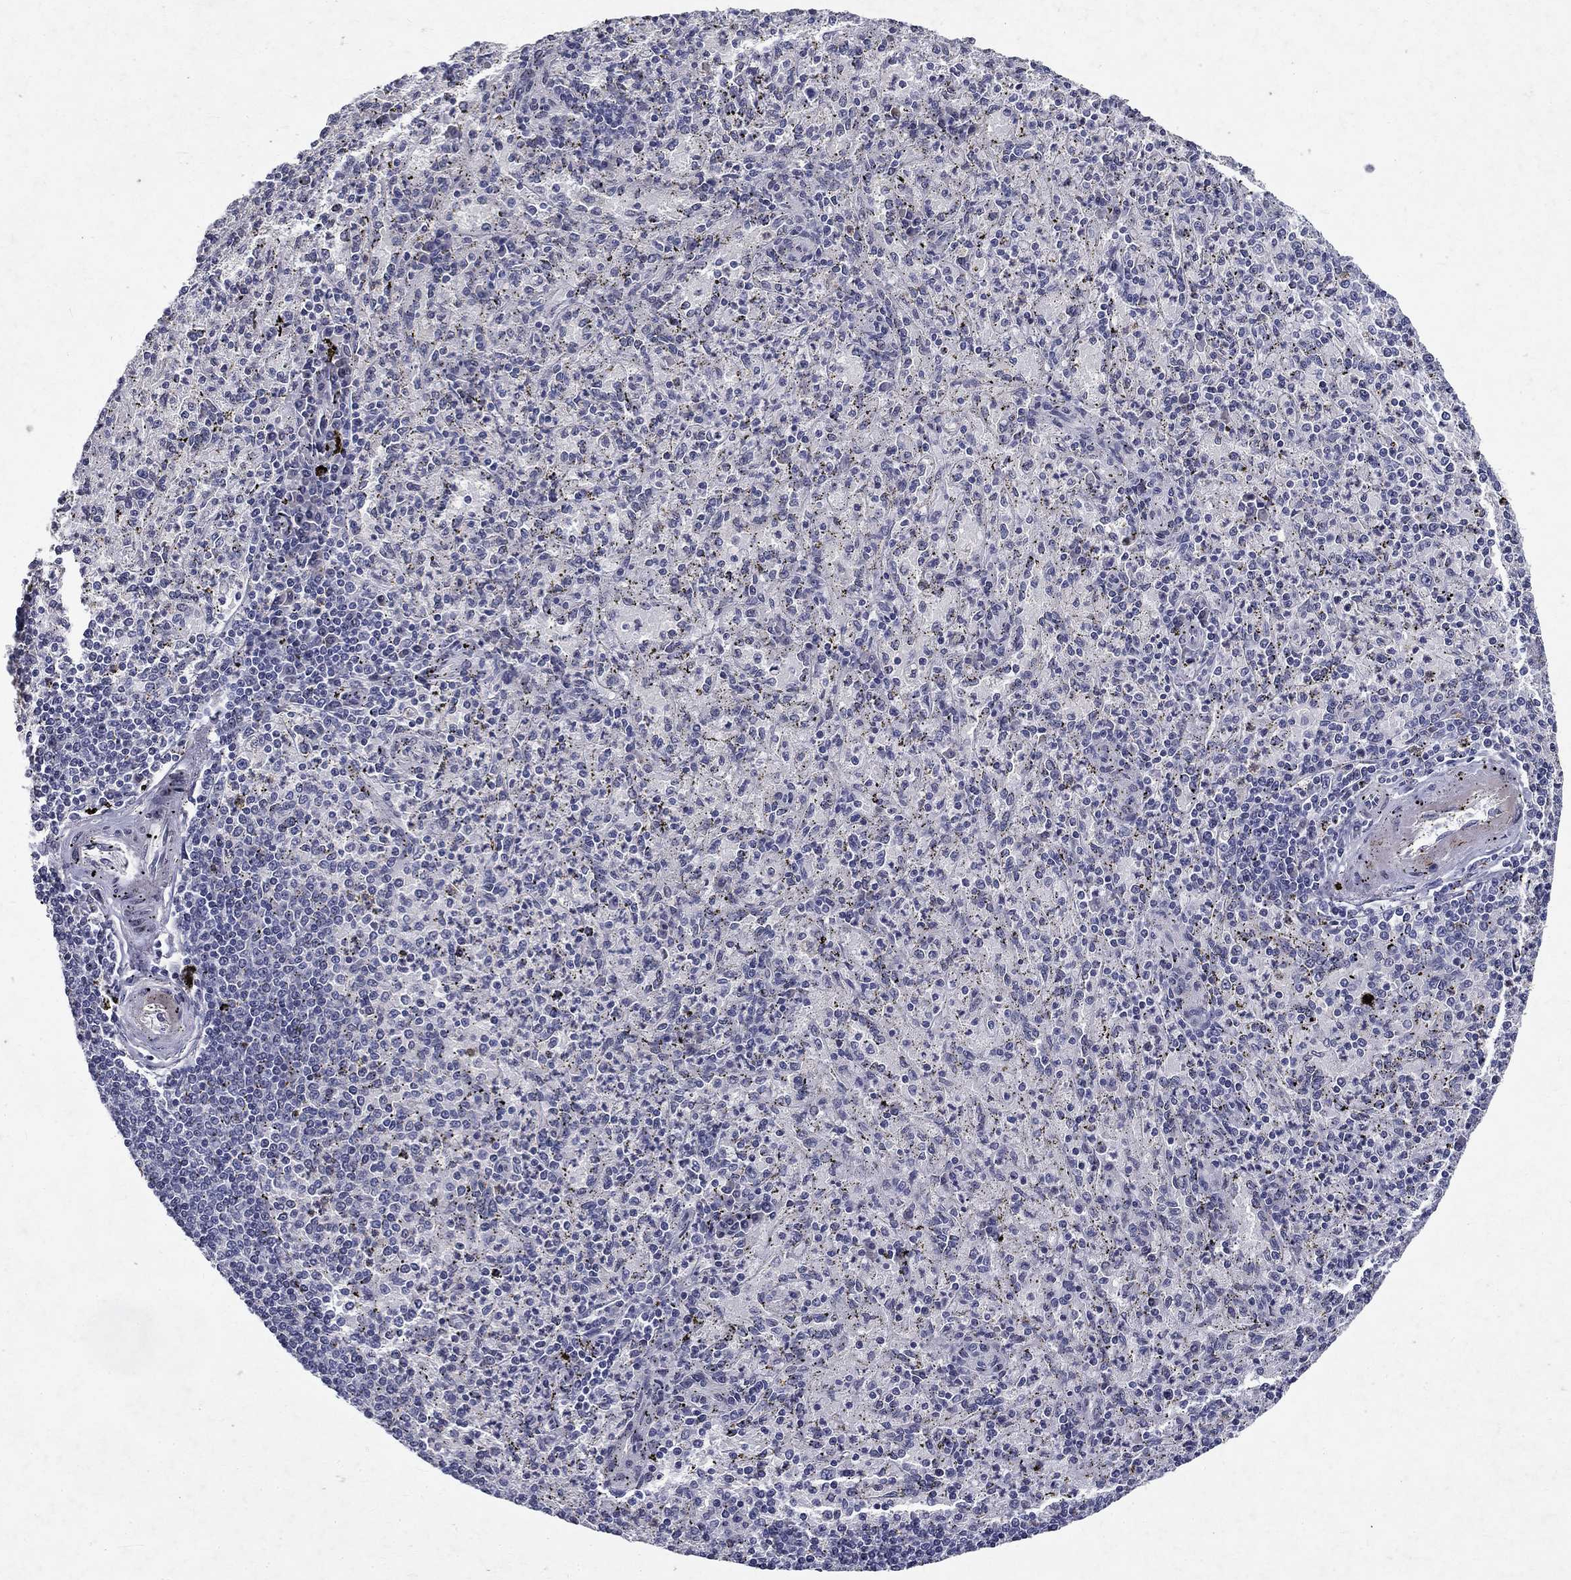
{"staining": {"intensity": "negative", "quantity": "none", "location": "none"}, "tissue": "spleen", "cell_type": "Cells in red pulp", "image_type": "normal", "snomed": [{"axis": "morphology", "description": "Normal tissue, NOS"}, {"axis": "topography", "description": "Spleen"}], "caption": "Protein analysis of benign spleen demonstrates no significant staining in cells in red pulp.", "gene": "RBFOX1", "patient": {"sex": "male", "age": 60}}